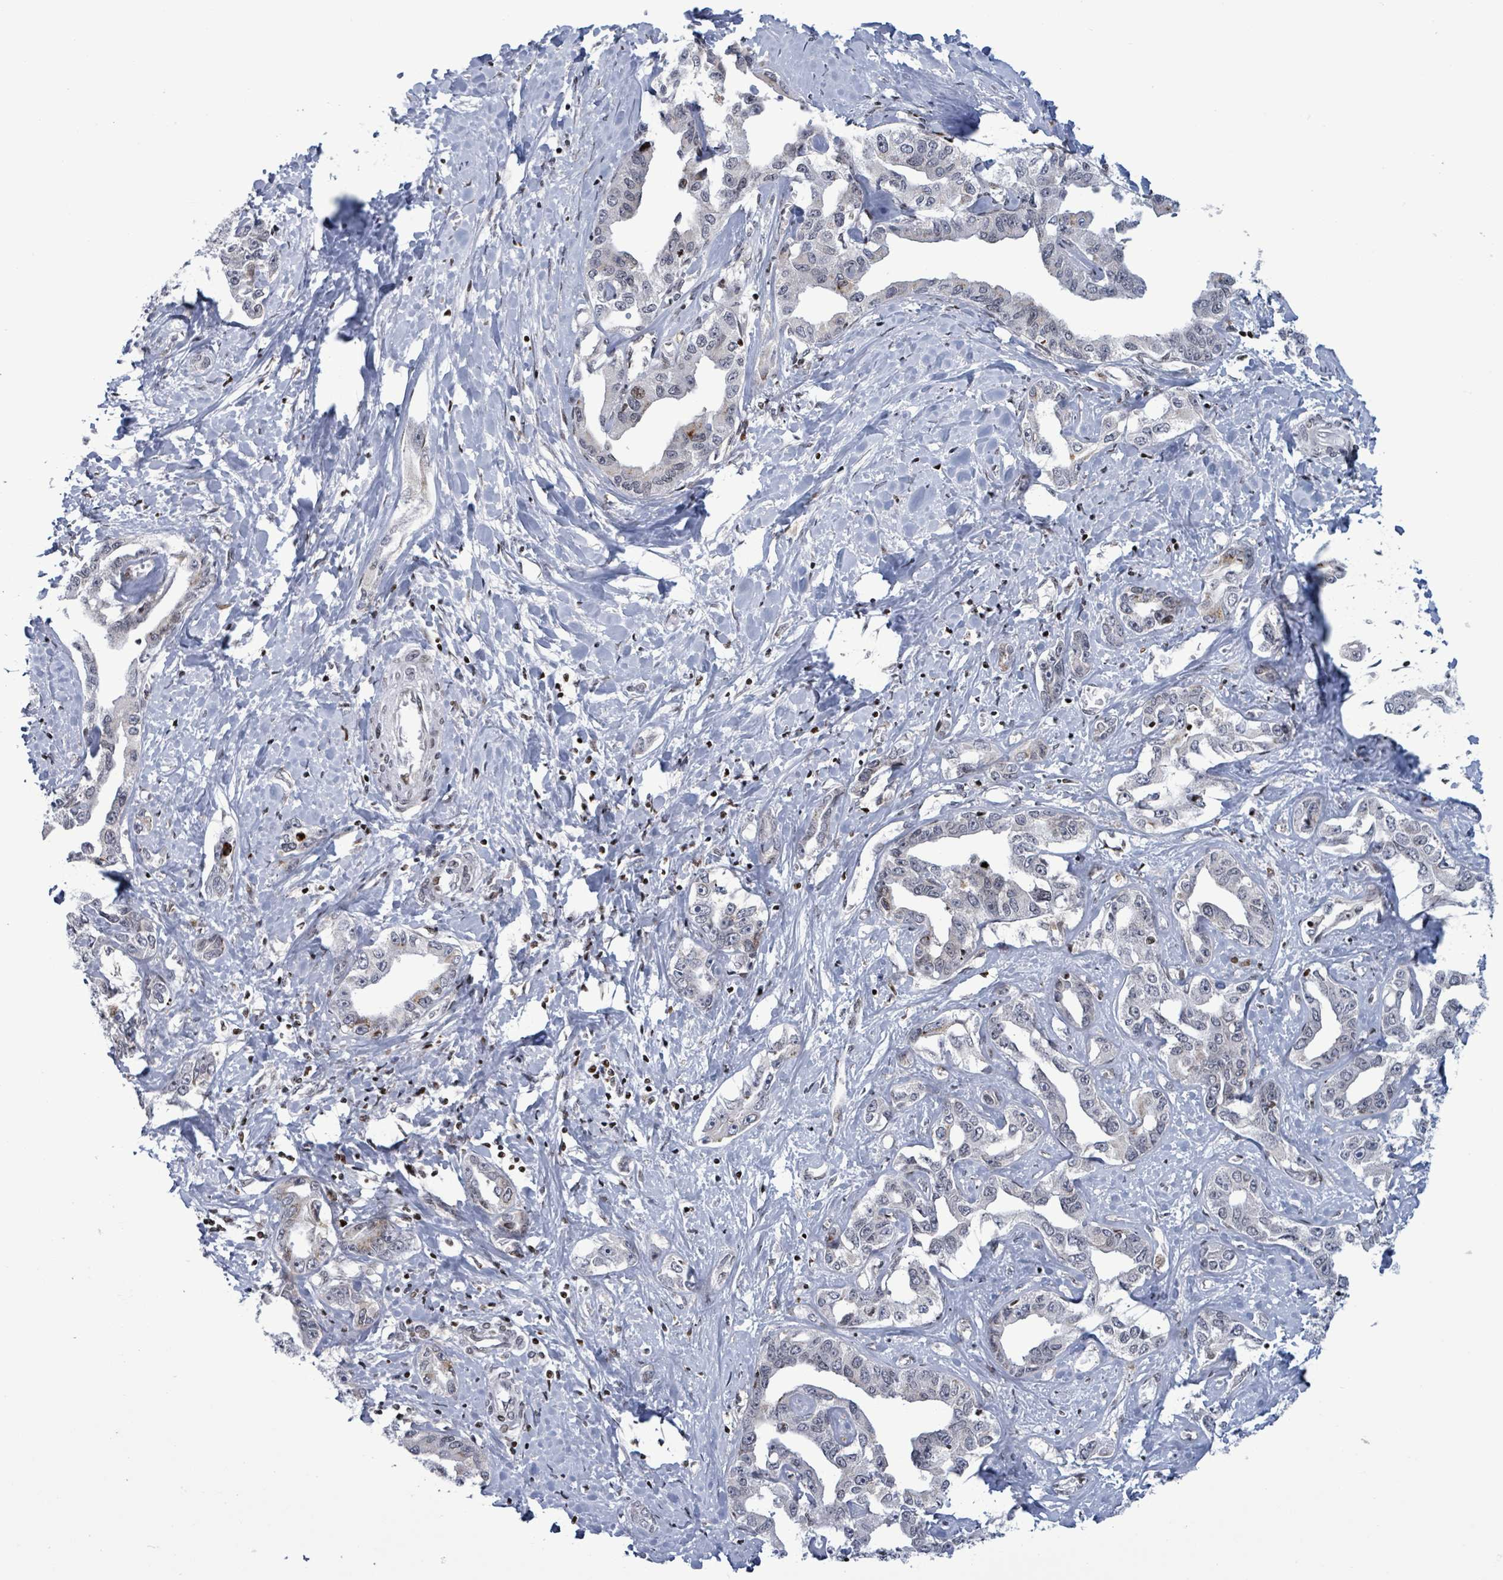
{"staining": {"intensity": "weak", "quantity": "<25%", "location": "nuclear"}, "tissue": "liver cancer", "cell_type": "Tumor cells", "image_type": "cancer", "snomed": [{"axis": "morphology", "description": "Cholangiocarcinoma"}, {"axis": "topography", "description": "Liver"}], "caption": "Tumor cells show no significant positivity in cholangiocarcinoma (liver).", "gene": "FNDC4", "patient": {"sex": "male", "age": 59}}